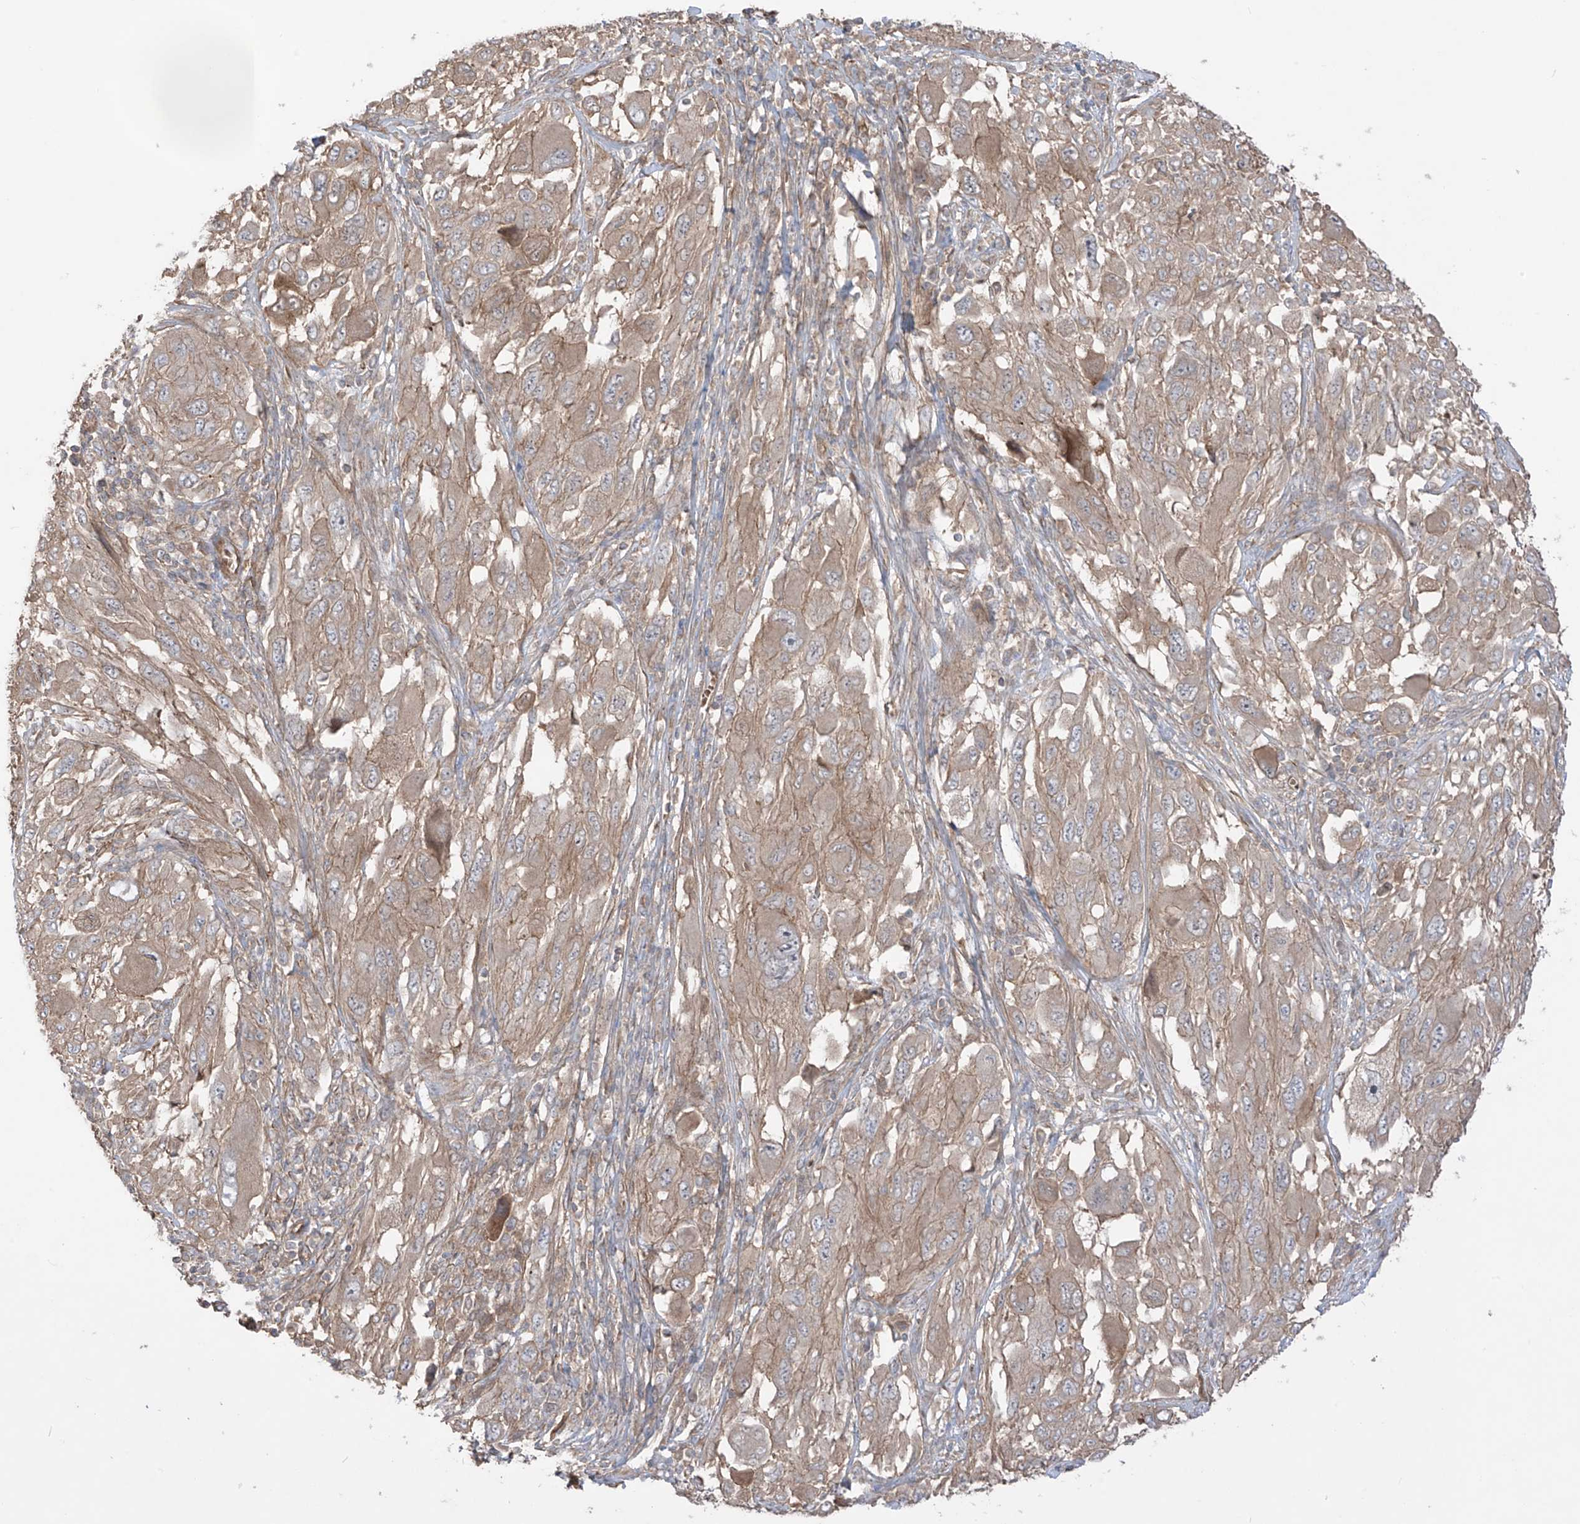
{"staining": {"intensity": "weak", "quantity": ">75%", "location": "cytoplasmic/membranous"}, "tissue": "melanoma", "cell_type": "Tumor cells", "image_type": "cancer", "snomed": [{"axis": "morphology", "description": "Malignant melanoma, NOS"}, {"axis": "topography", "description": "Skin"}], "caption": "About >75% of tumor cells in malignant melanoma reveal weak cytoplasmic/membranous protein positivity as visualized by brown immunohistochemical staining.", "gene": "TRMU", "patient": {"sex": "female", "age": 91}}